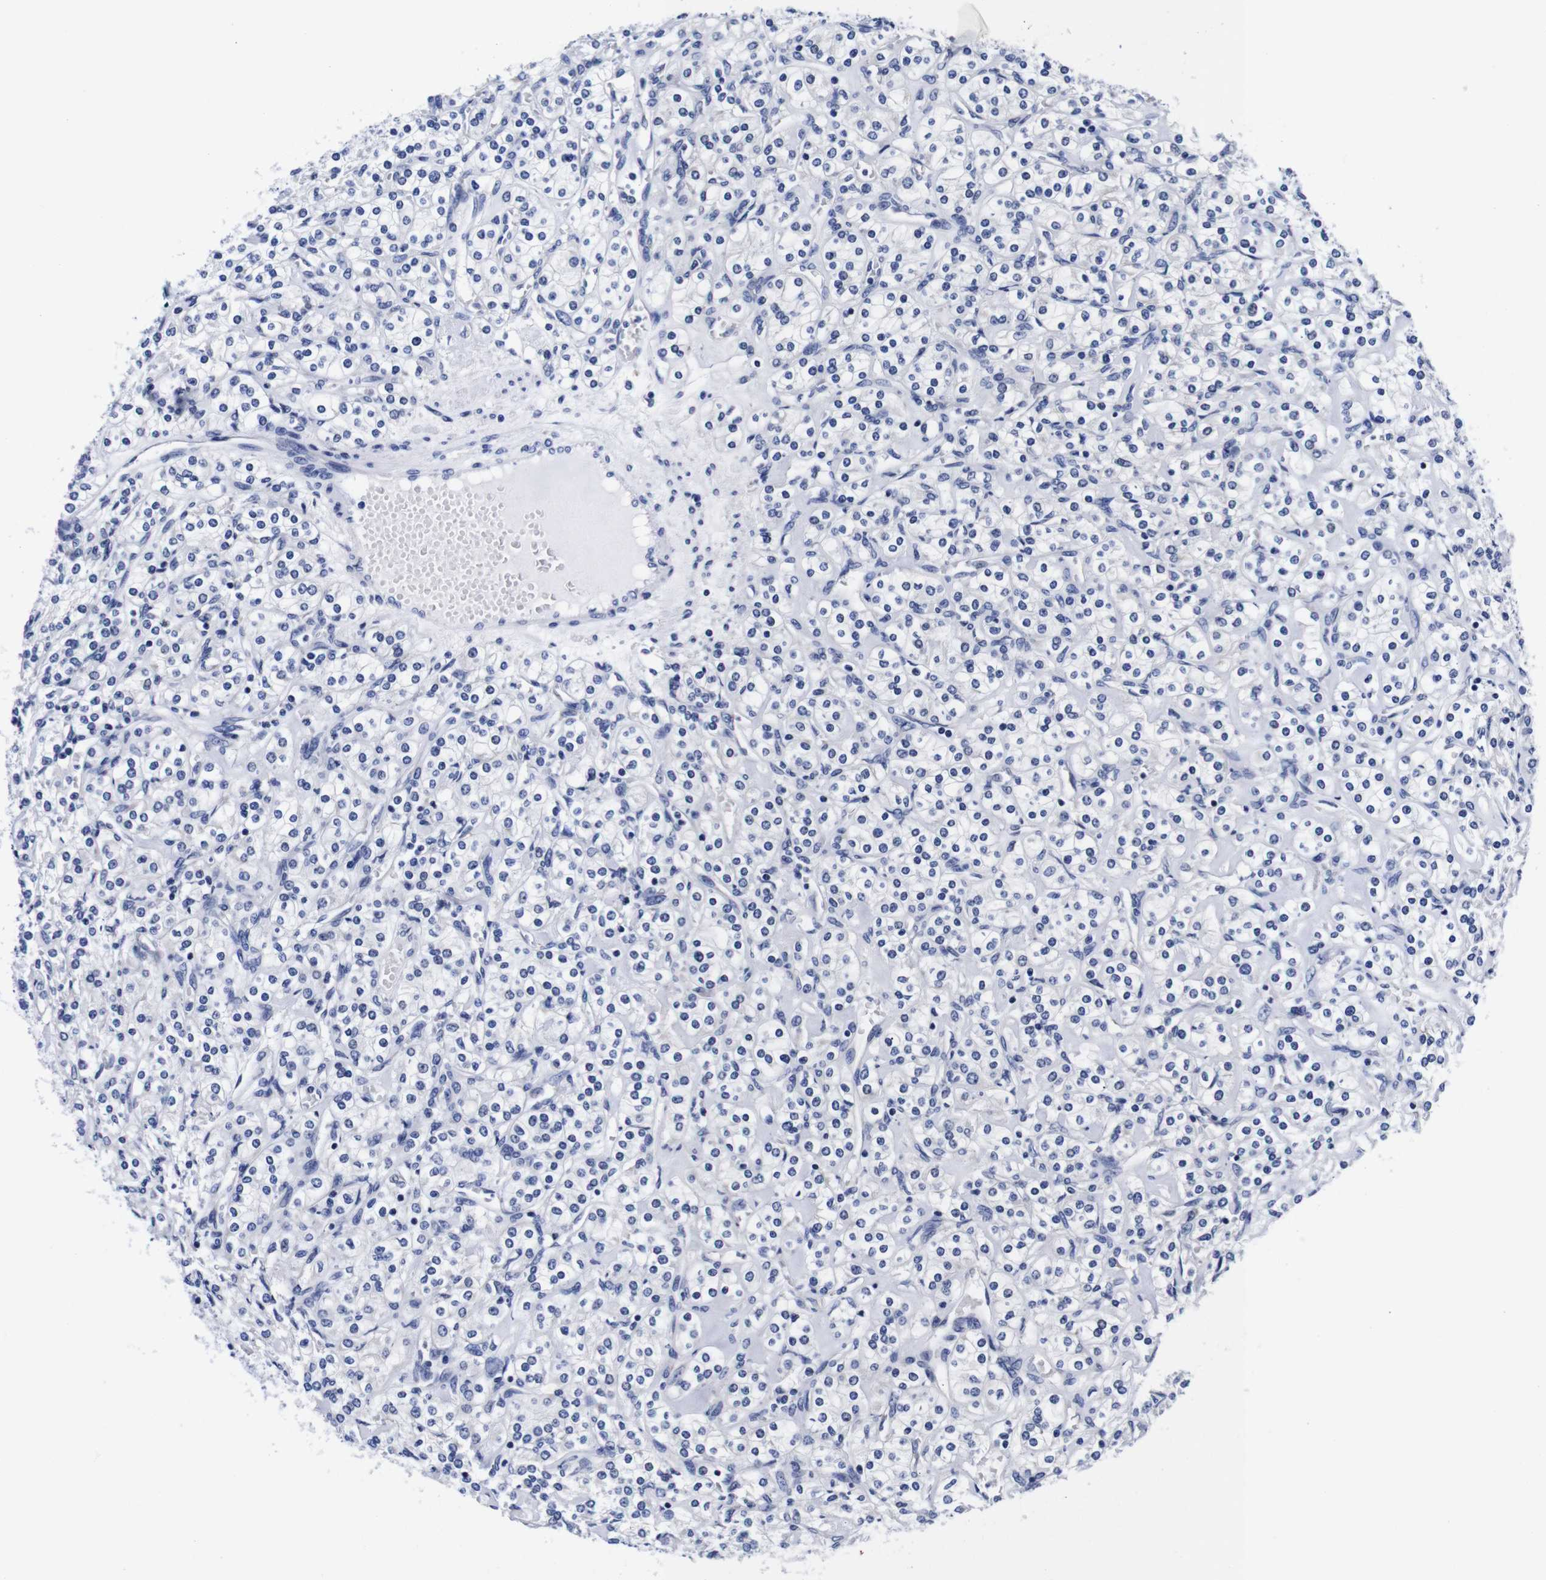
{"staining": {"intensity": "negative", "quantity": "none", "location": "none"}, "tissue": "renal cancer", "cell_type": "Tumor cells", "image_type": "cancer", "snomed": [{"axis": "morphology", "description": "Adenocarcinoma, NOS"}, {"axis": "topography", "description": "Kidney"}], "caption": "Tumor cells are negative for brown protein staining in adenocarcinoma (renal).", "gene": "CLEC4G", "patient": {"sex": "male", "age": 77}}